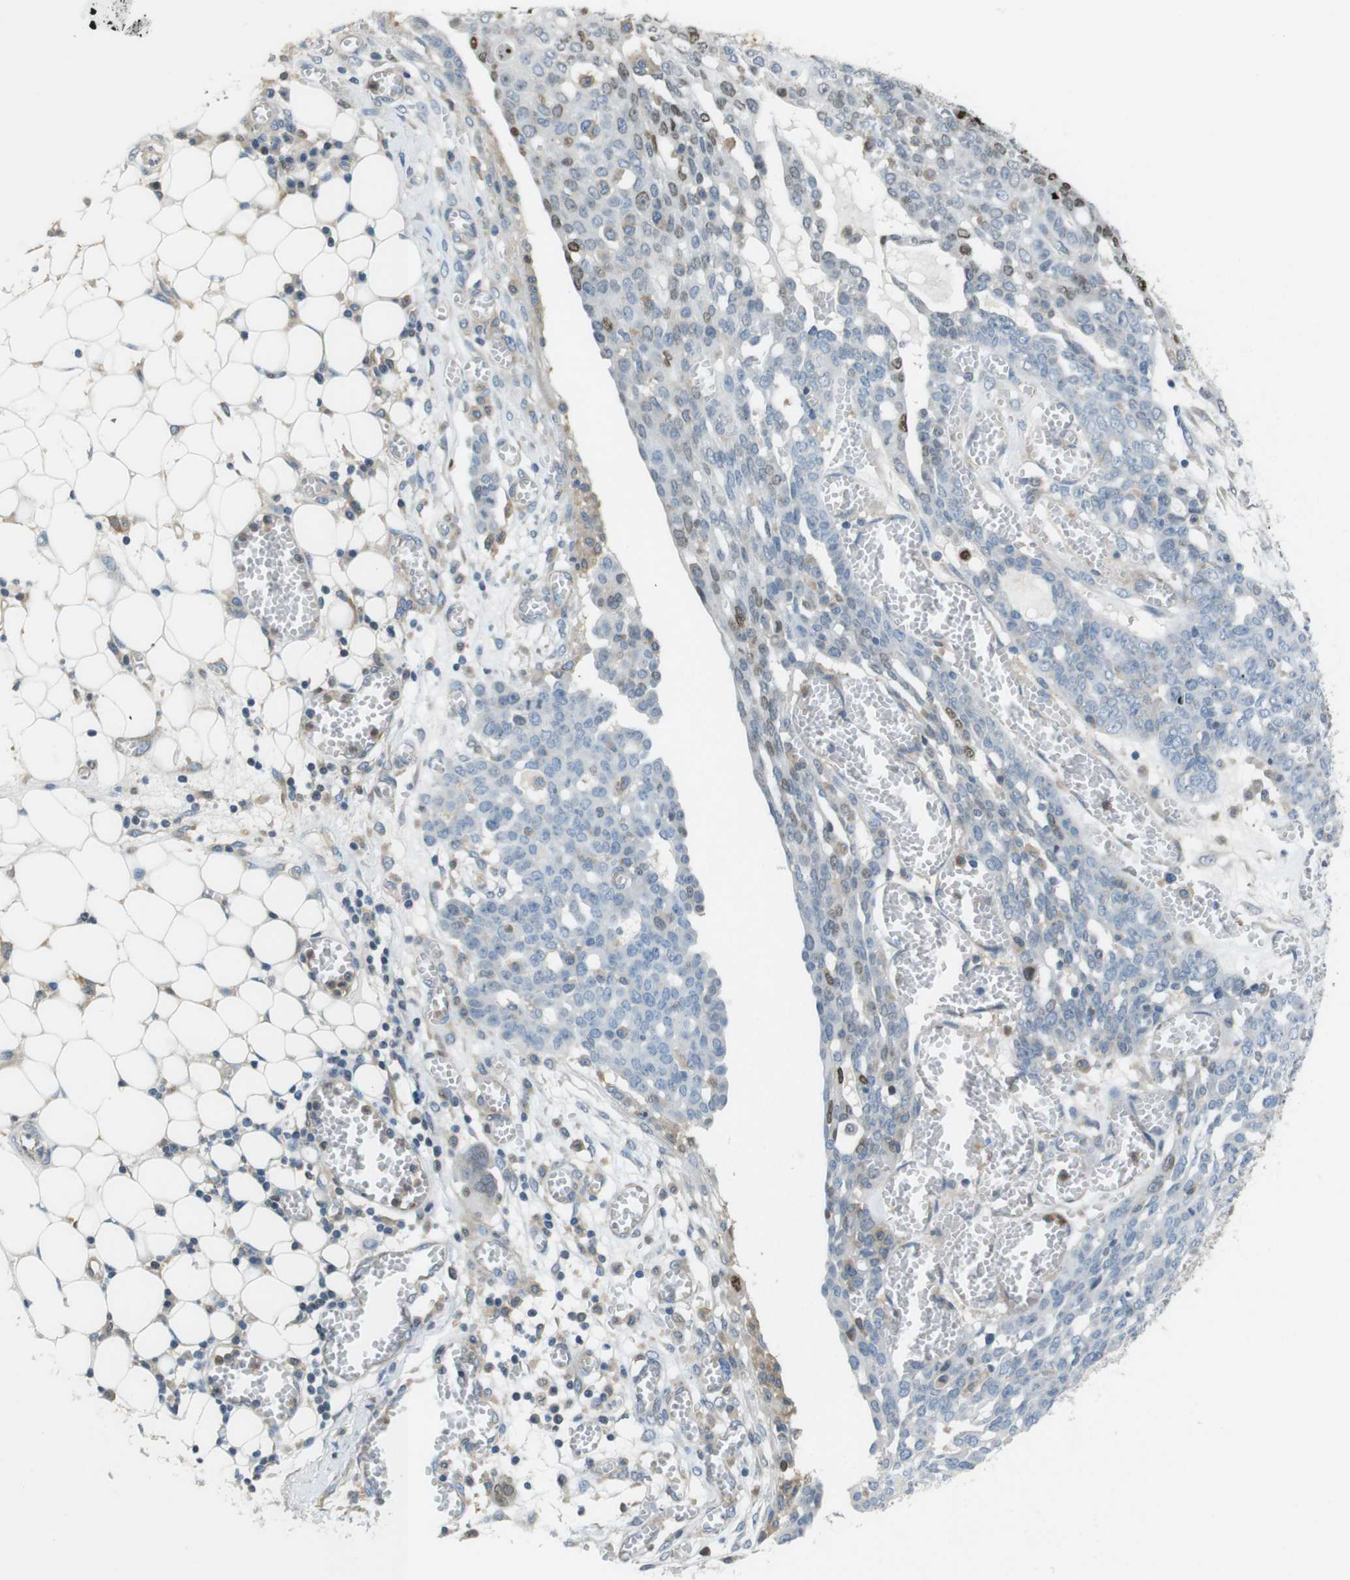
{"staining": {"intensity": "negative", "quantity": "none", "location": "none"}, "tissue": "ovarian cancer", "cell_type": "Tumor cells", "image_type": "cancer", "snomed": [{"axis": "morphology", "description": "Cystadenocarcinoma, serous, NOS"}, {"axis": "topography", "description": "Soft tissue"}, {"axis": "topography", "description": "Ovary"}], "caption": "Immunohistochemistry histopathology image of human ovarian cancer stained for a protein (brown), which shows no expression in tumor cells.", "gene": "PCDH10", "patient": {"sex": "female", "age": 57}}